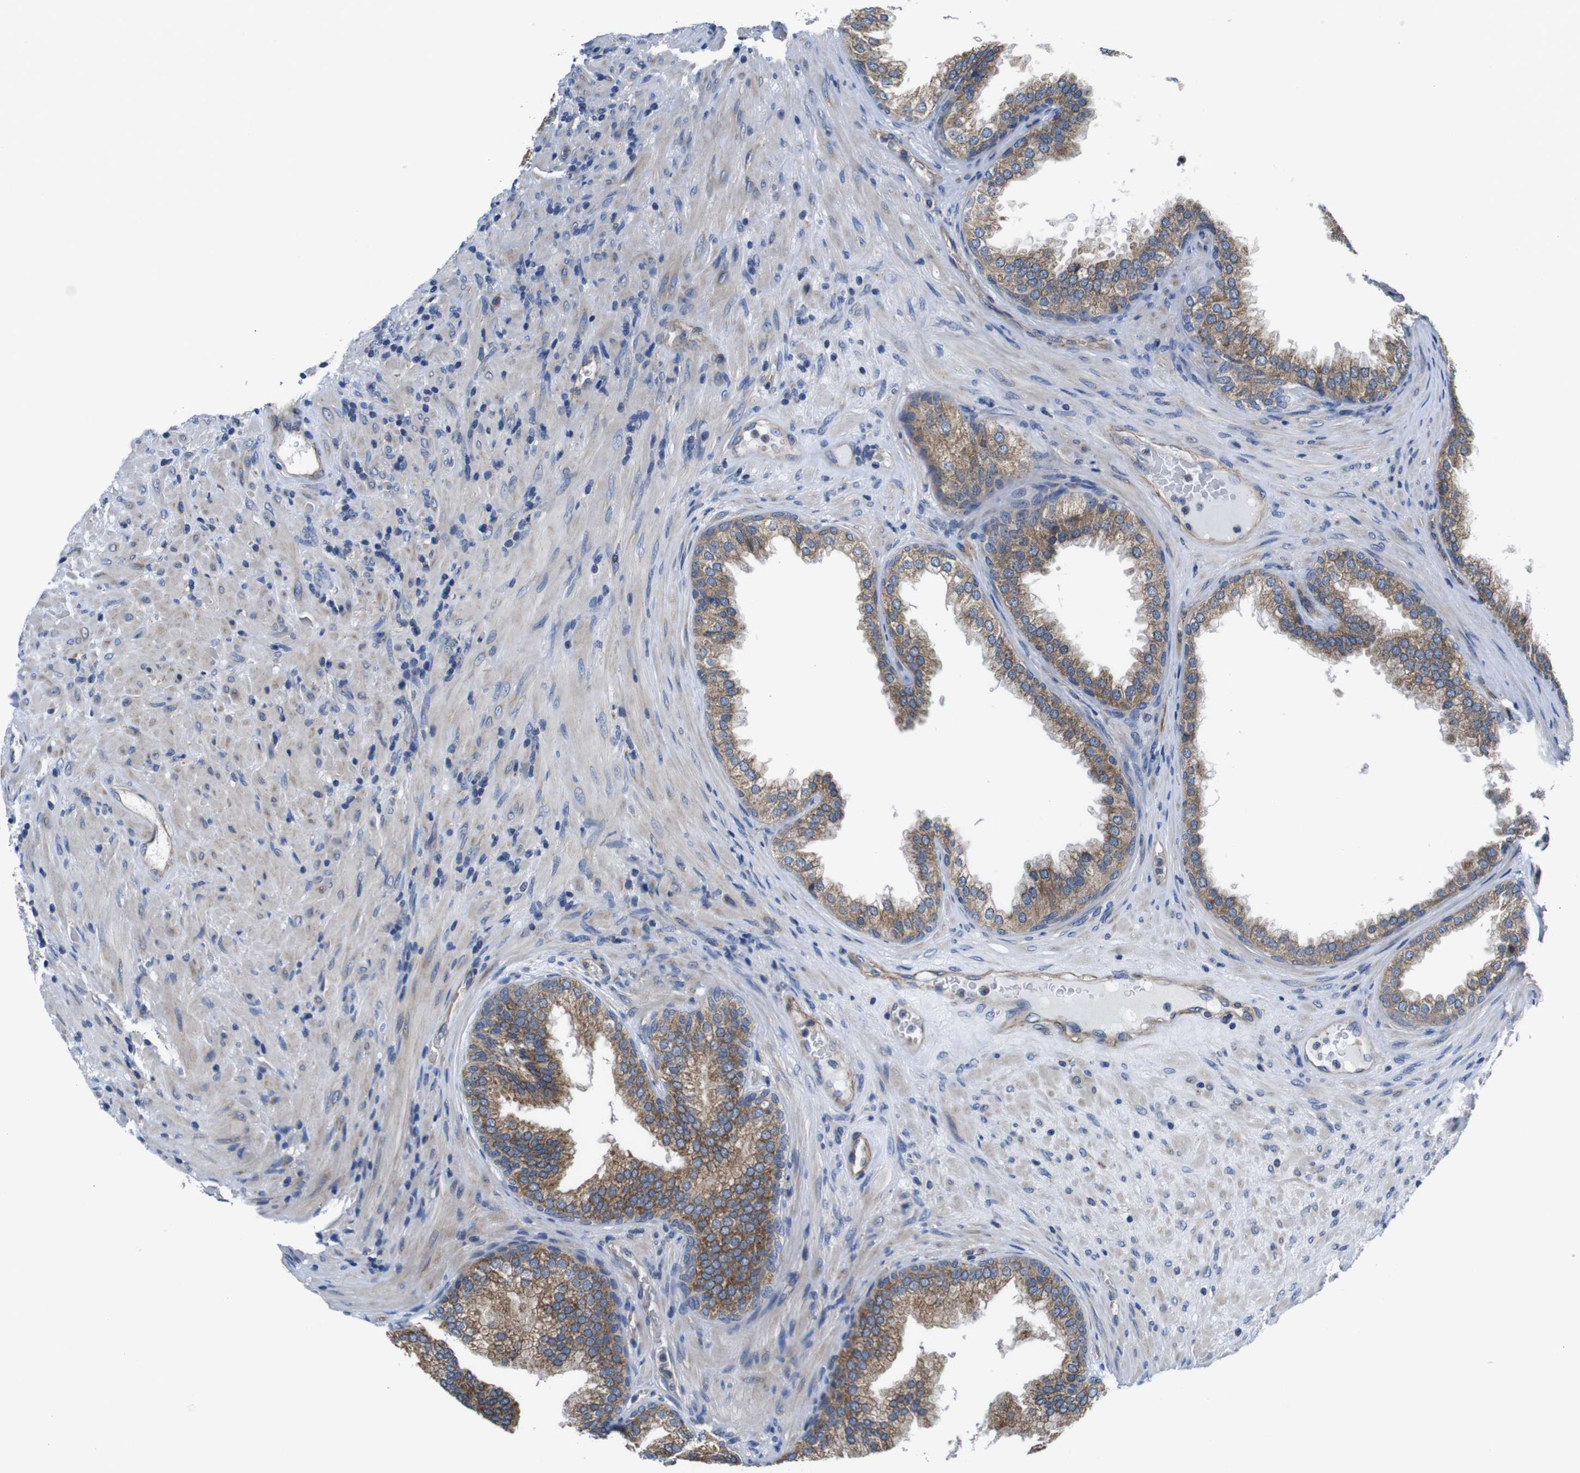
{"staining": {"intensity": "moderate", "quantity": ">75%", "location": "cytoplasmic/membranous"}, "tissue": "prostate", "cell_type": "Glandular cells", "image_type": "normal", "snomed": [{"axis": "morphology", "description": "Normal tissue, NOS"}, {"axis": "topography", "description": "Prostate"}], "caption": "DAB (3,3'-diaminobenzidine) immunohistochemical staining of benign prostate reveals moderate cytoplasmic/membranous protein positivity in approximately >75% of glandular cells.", "gene": "MARCHF7", "patient": {"sex": "male", "age": 76}}